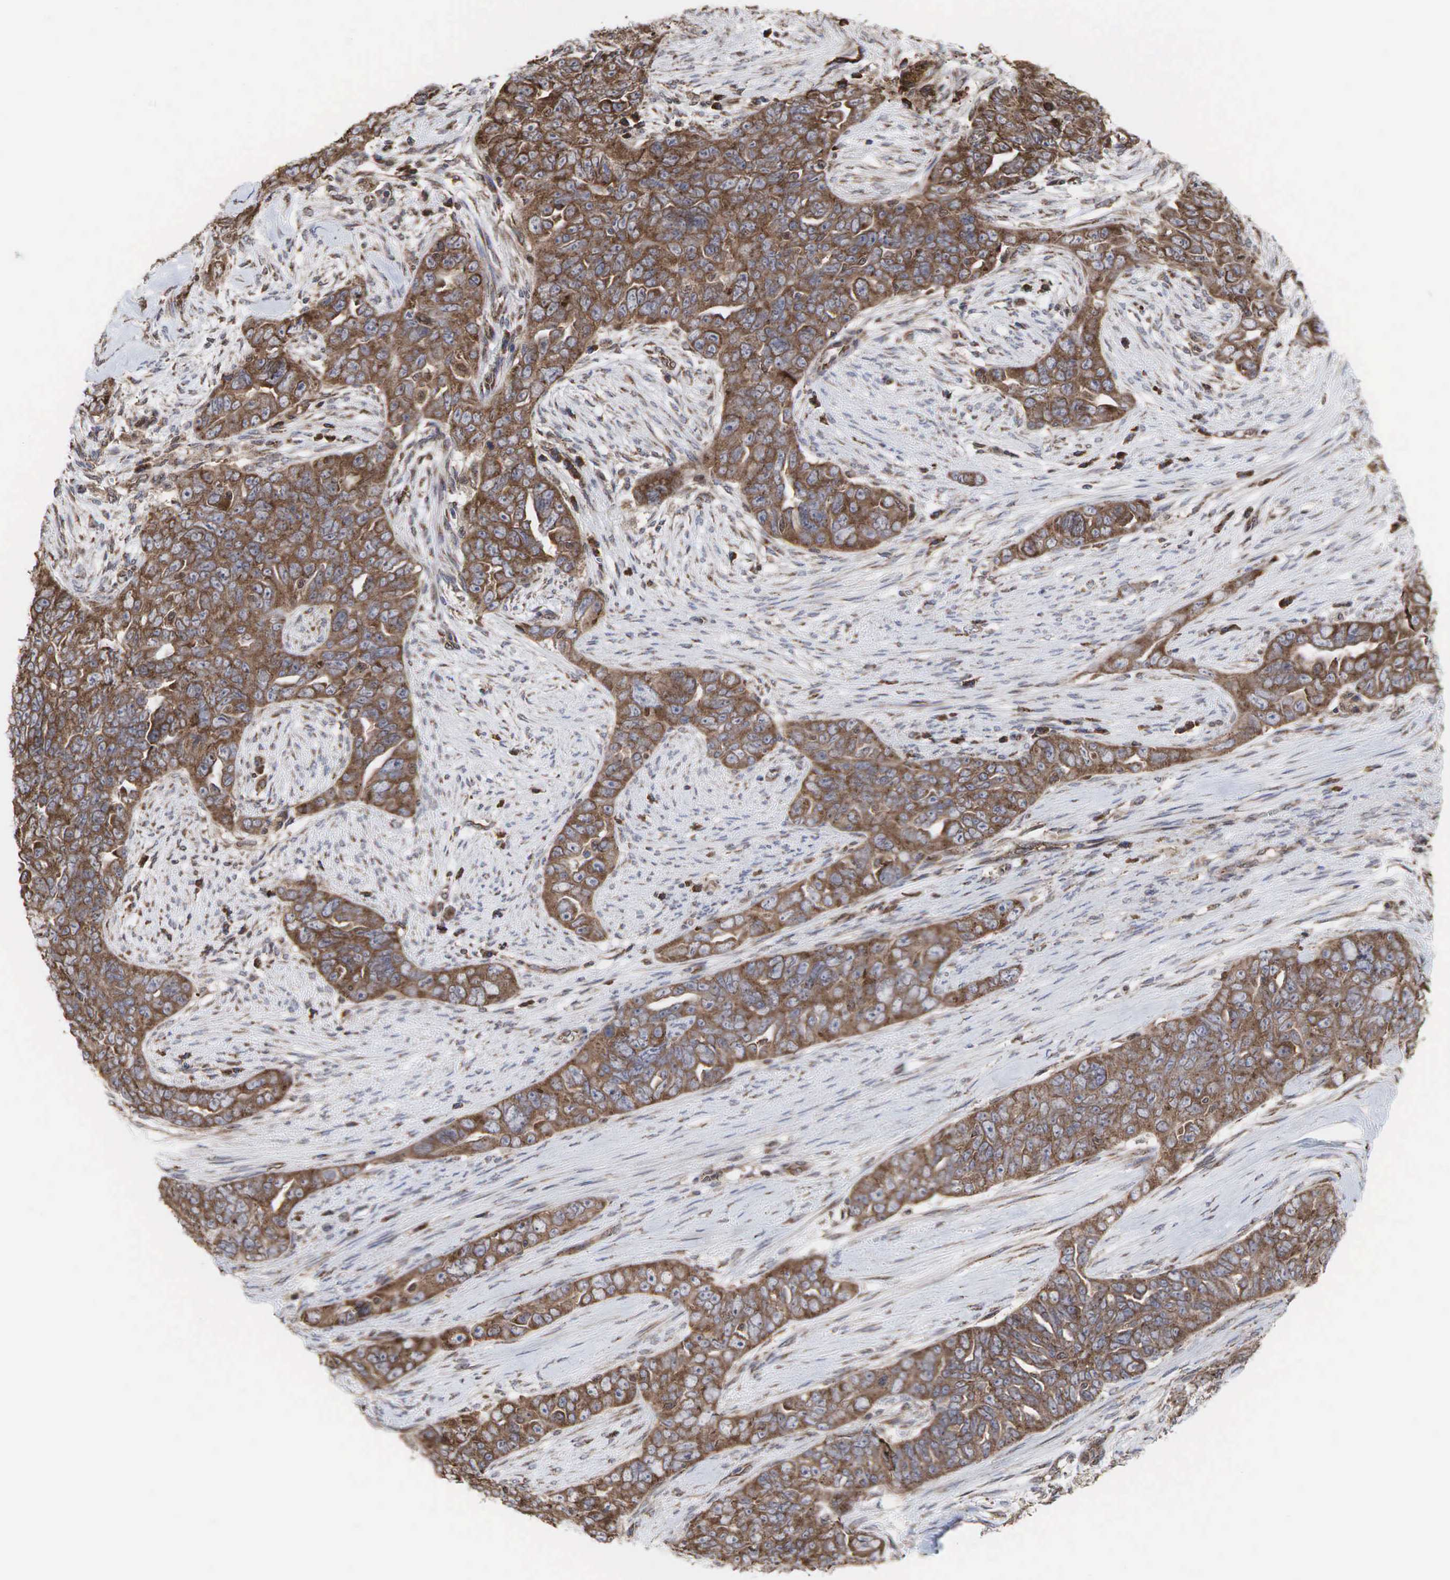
{"staining": {"intensity": "moderate", "quantity": ">75%", "location": "cytoplasmic/membranous"}, "tissue": "ovarian cancer", "cell_type": "Tumor cells", "image_type": "cancer", "snomed": [{"axis": "morphology", "description": "Cystadenocarcinoma, serous, NOS"}, {"axis": "topography", "description": "Ovary"}], "caption": "Human ovarian cancer stained with a protein marker demonstrates moderate staining in tumor cells.", "gene": "PABPC5", "patient": {"sex": "female", "age": 63}}